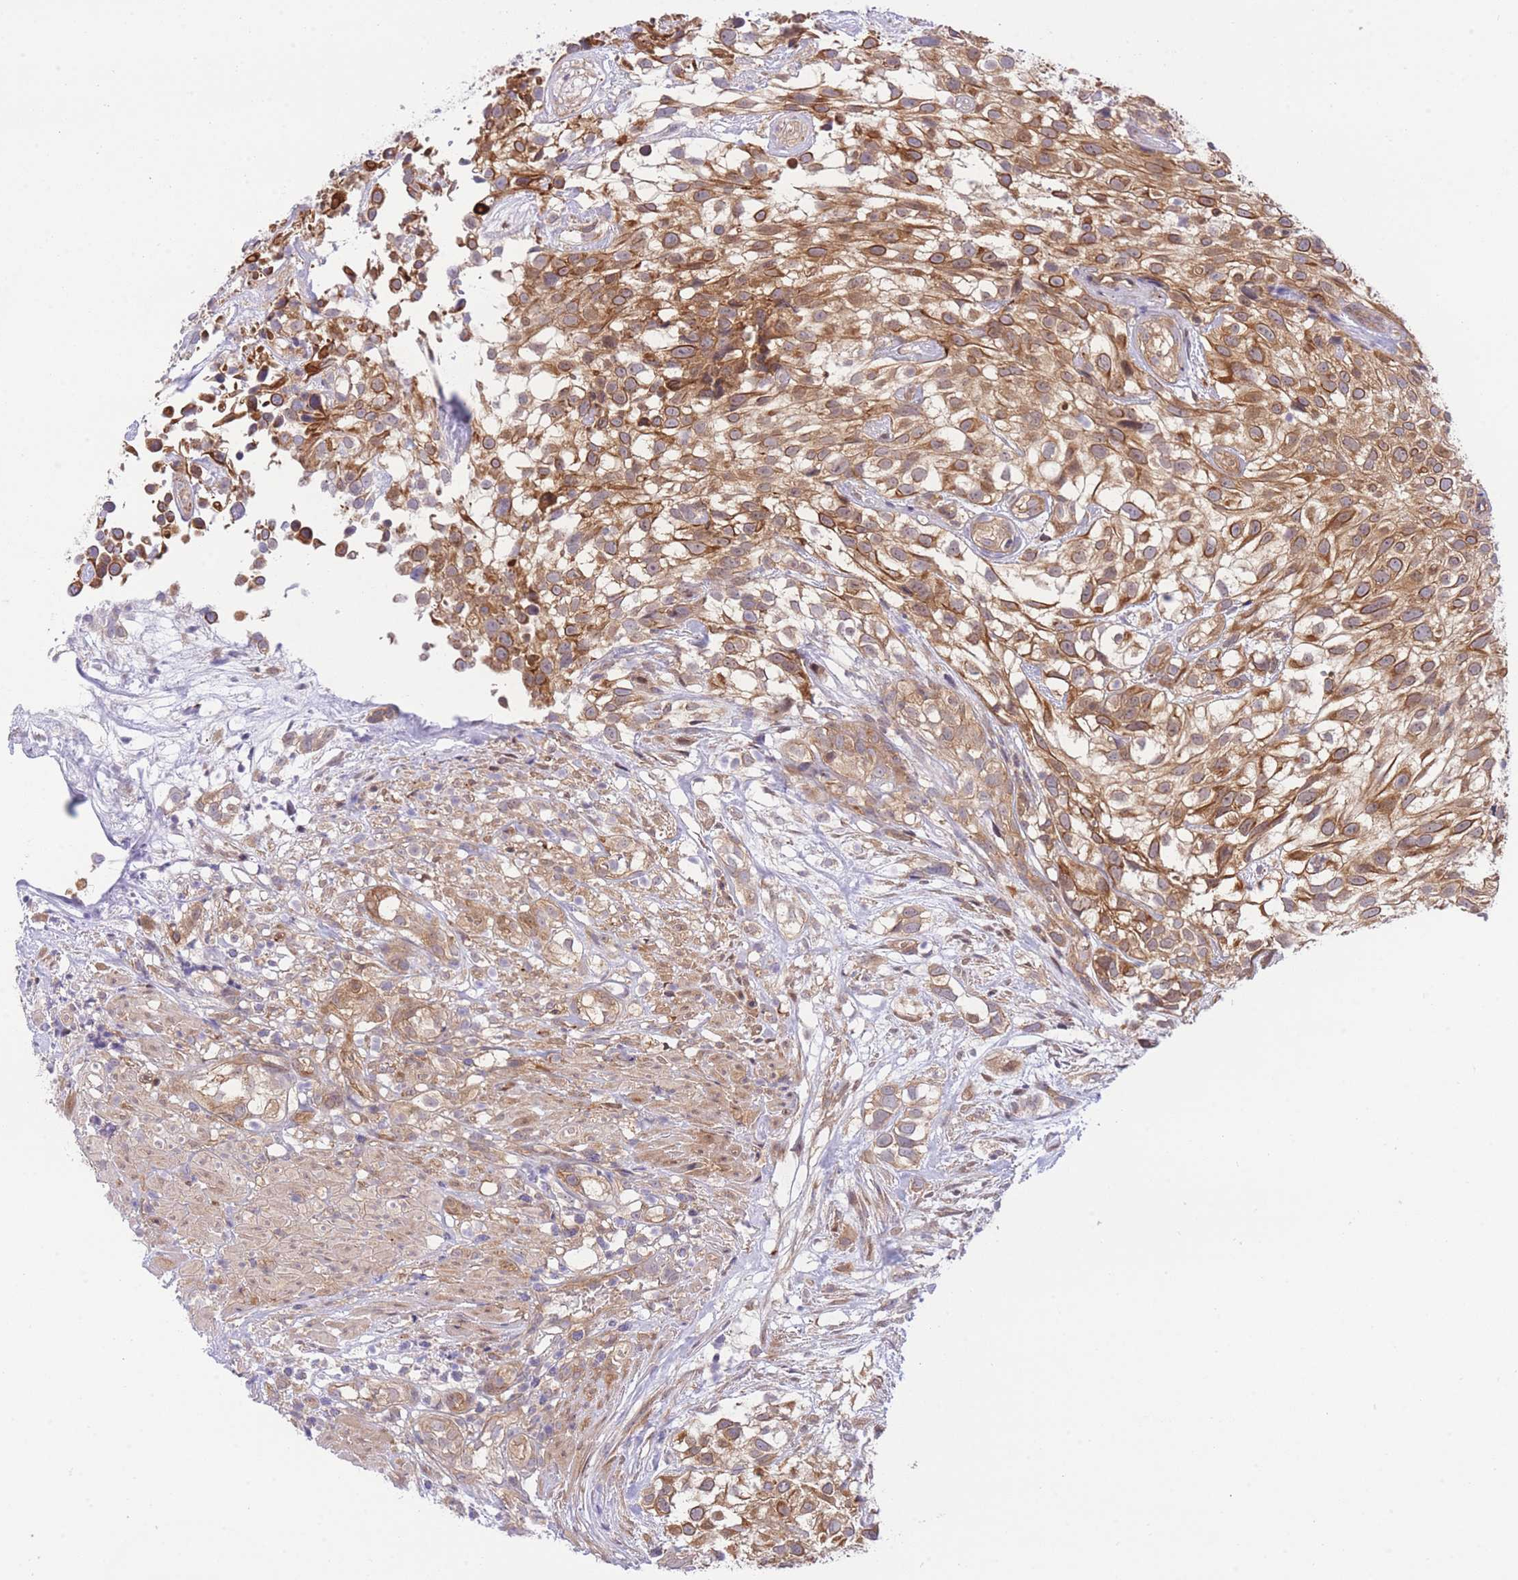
{"staining": {"intensity": "strong", "quantity": "25%-75%", "location": "cytoplasmic/membranous"}, "tissue": "urothelial cancer", "cell_type": "Tumor cells", "image_type": "cancer", "snomed": [{"axis": "morphology", "description": "Urothelial carcinoma, High grade"}, {"axis": "topography", "description": "Urinary bladder"}], "caption": "Urothelial cancer stained for a protein reveals strong cytoplasmic/membranous positivity in tumor cells.", "gene": "EIF2B2", "patient": {"sex": "male", "age": 56}}